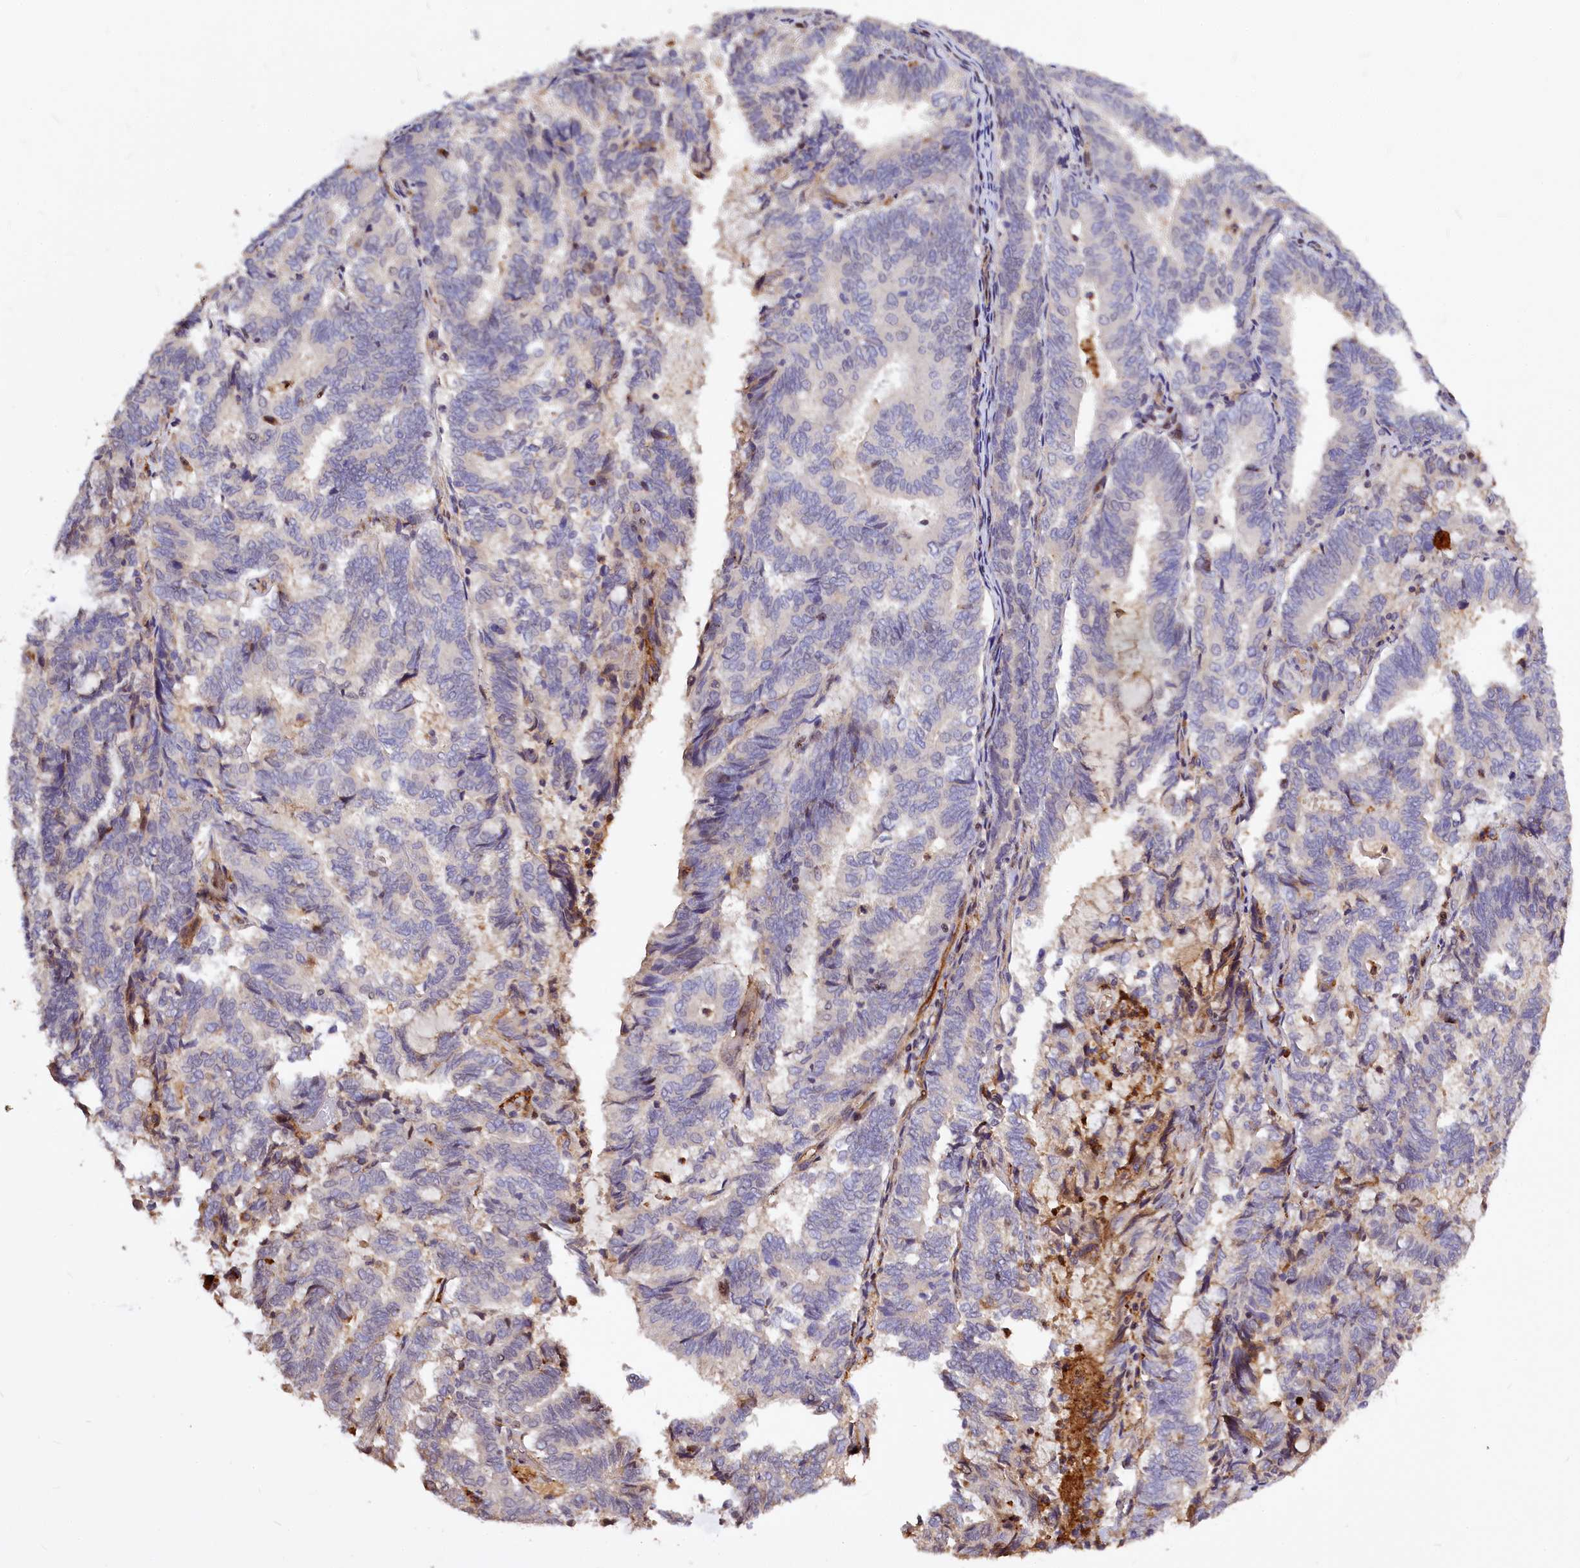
{"staining": {"intensity": "negative", "quantity": "none", "location": "none"}, "tissue": "endometrial cancer", "cell_type": "Tumor cells", "image_type": "cancer", "snomed": [{"axis": "morphology", "description": "Adenocarcinoma, NOS"}, {"axis": "topography", "description": "Endometrium"}], "caption": "IHC micrograph of endometrial cancer (adenocarcinoma) stained for a protein (brown), which exhibits no staining in tumor cells. (DAB IHC with hematoxylin counter stain).", "gene": "ATG101", "patient": {"sex": "female", "age": 80}}